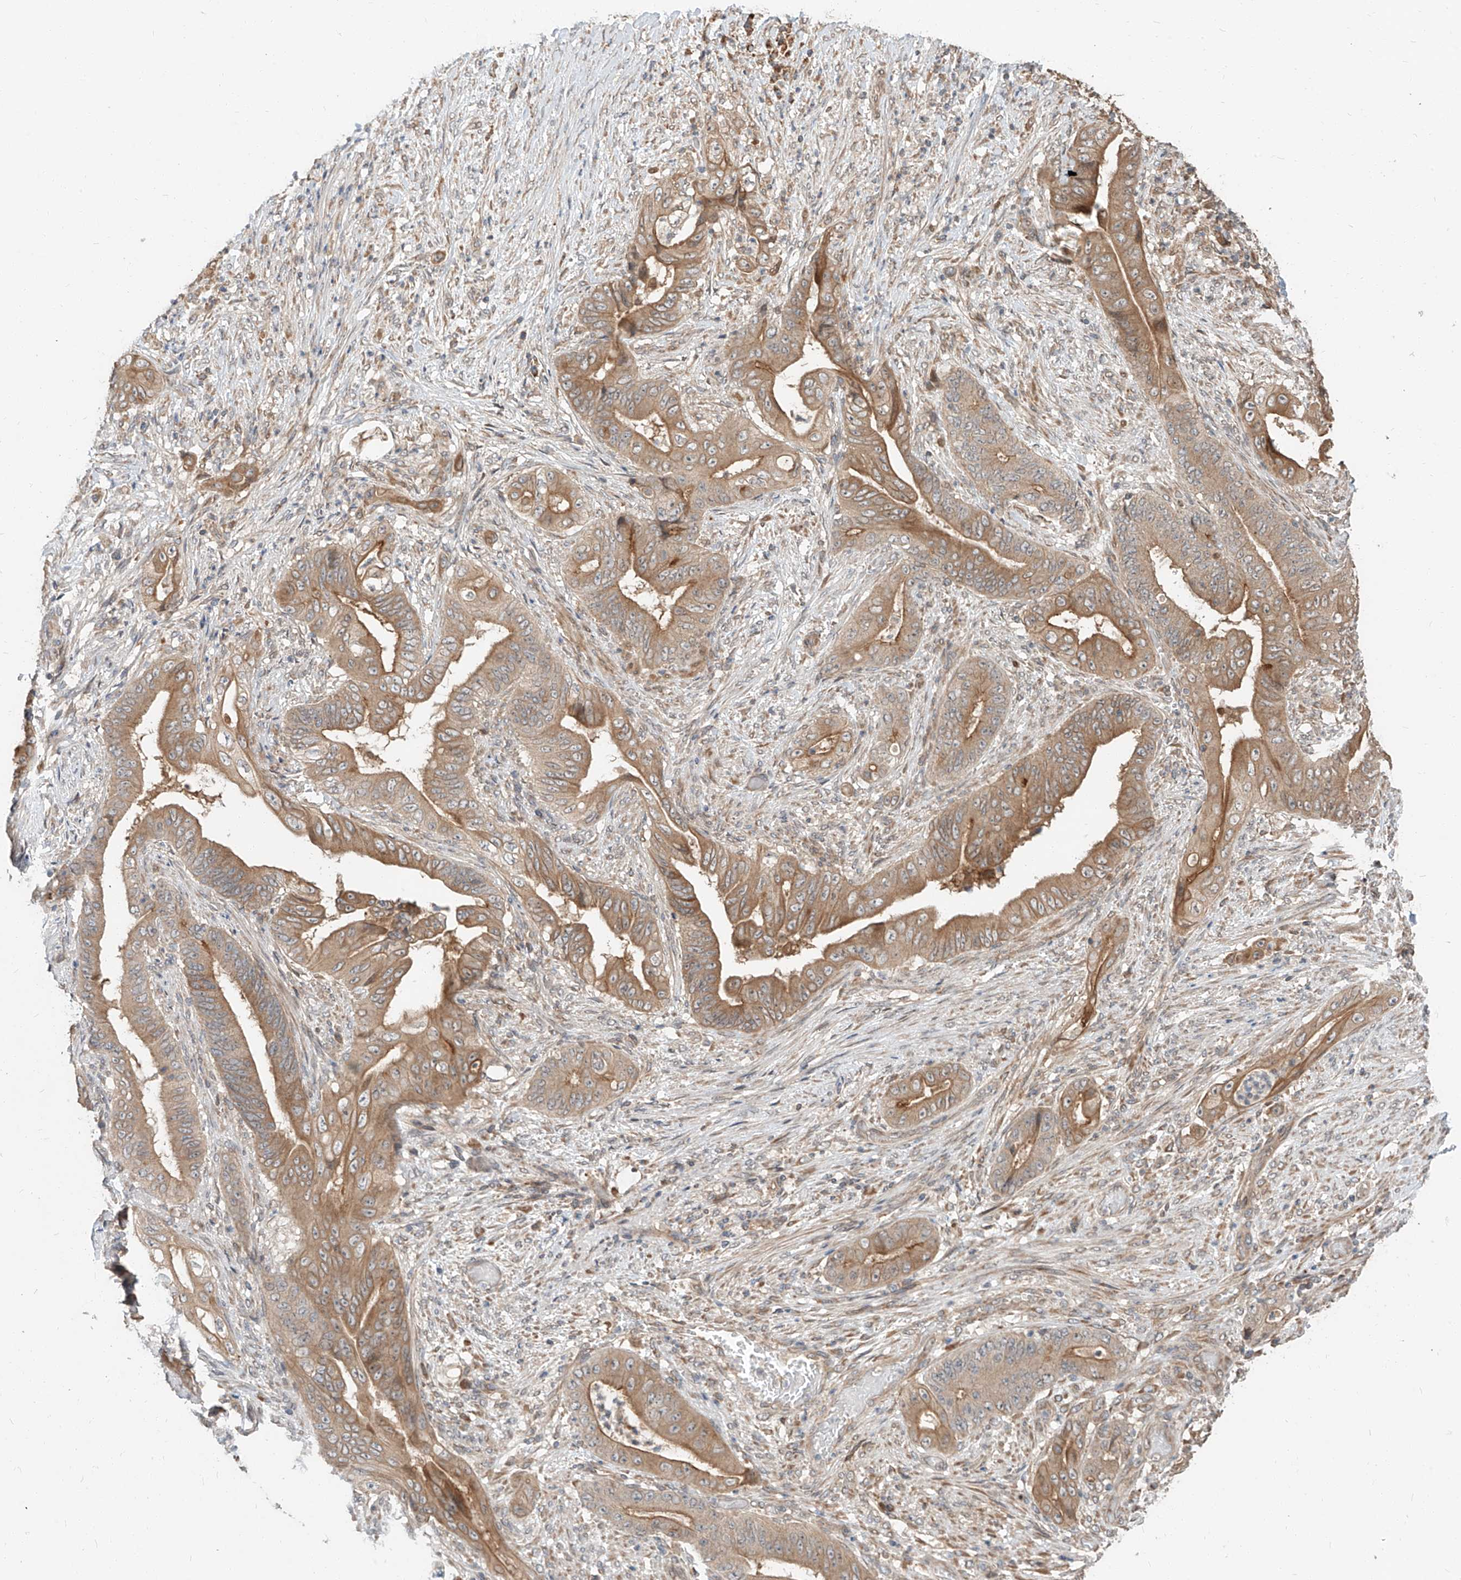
{"staining": {"intensity": "moderate", "quantity": ">75%", "location": "cytoplasmic/membranous"}, "tissue": "stomach cancer", "cell_type": "Tumor cells", "image_type": "cancer", "snomed": [{"axis": "morphology", "description": "Adenocarcinoma, NOS"}, {"axis": "topography", "description": "Stomach"}], "caption": "Human stomach cancer (adenocarcinoma) stained for a protein (brown) exhibits moderate cytoplasmic/membranous positive staining in approximately >75% of tumor cells.", "gene": "STX19", "patient": {"sex": "female", "age": 73}}